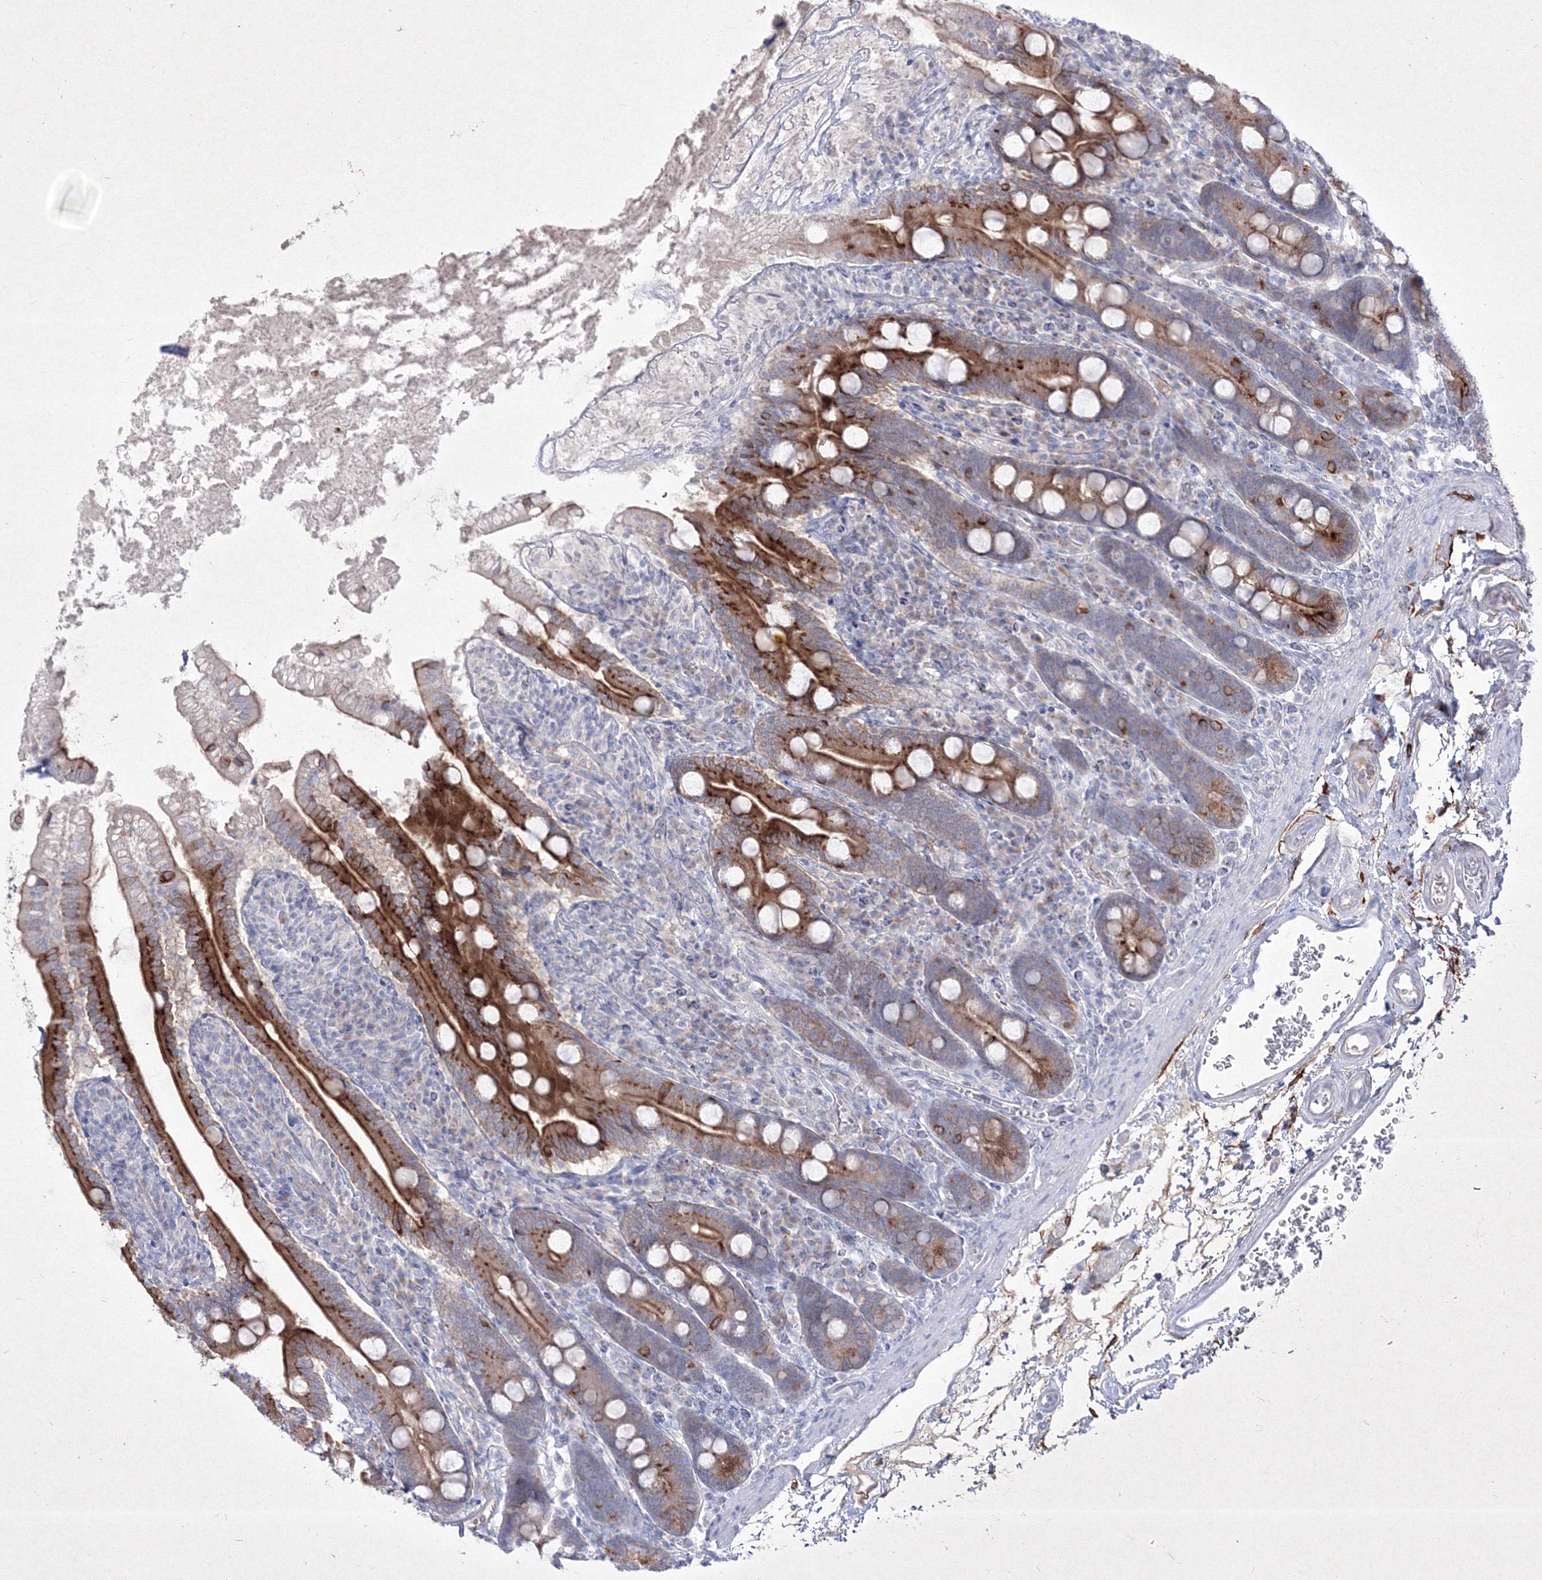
{"staining": {"intensity": "strong", "quantity": ">75%", "location": "cytoplasmic/membranous"}, "tissue": "duodenum", "cell_type": "Glandular cells", "image_type": "normal", "snomed": [{"axis": "morphology", "description": "Normal tissue, NOS"}, {"axis": "topography", "description": "Duodenum"}], "caption": "DAB (3,3'-diaminobenzidine) immunohistochemical staining of benign duodenum exhibits strong cytoplasmic/membranous protein positivity in approximately >75% of glandular cells.", "gene": "TMEM139", "patient": {"sex": "male", "age": 35}}